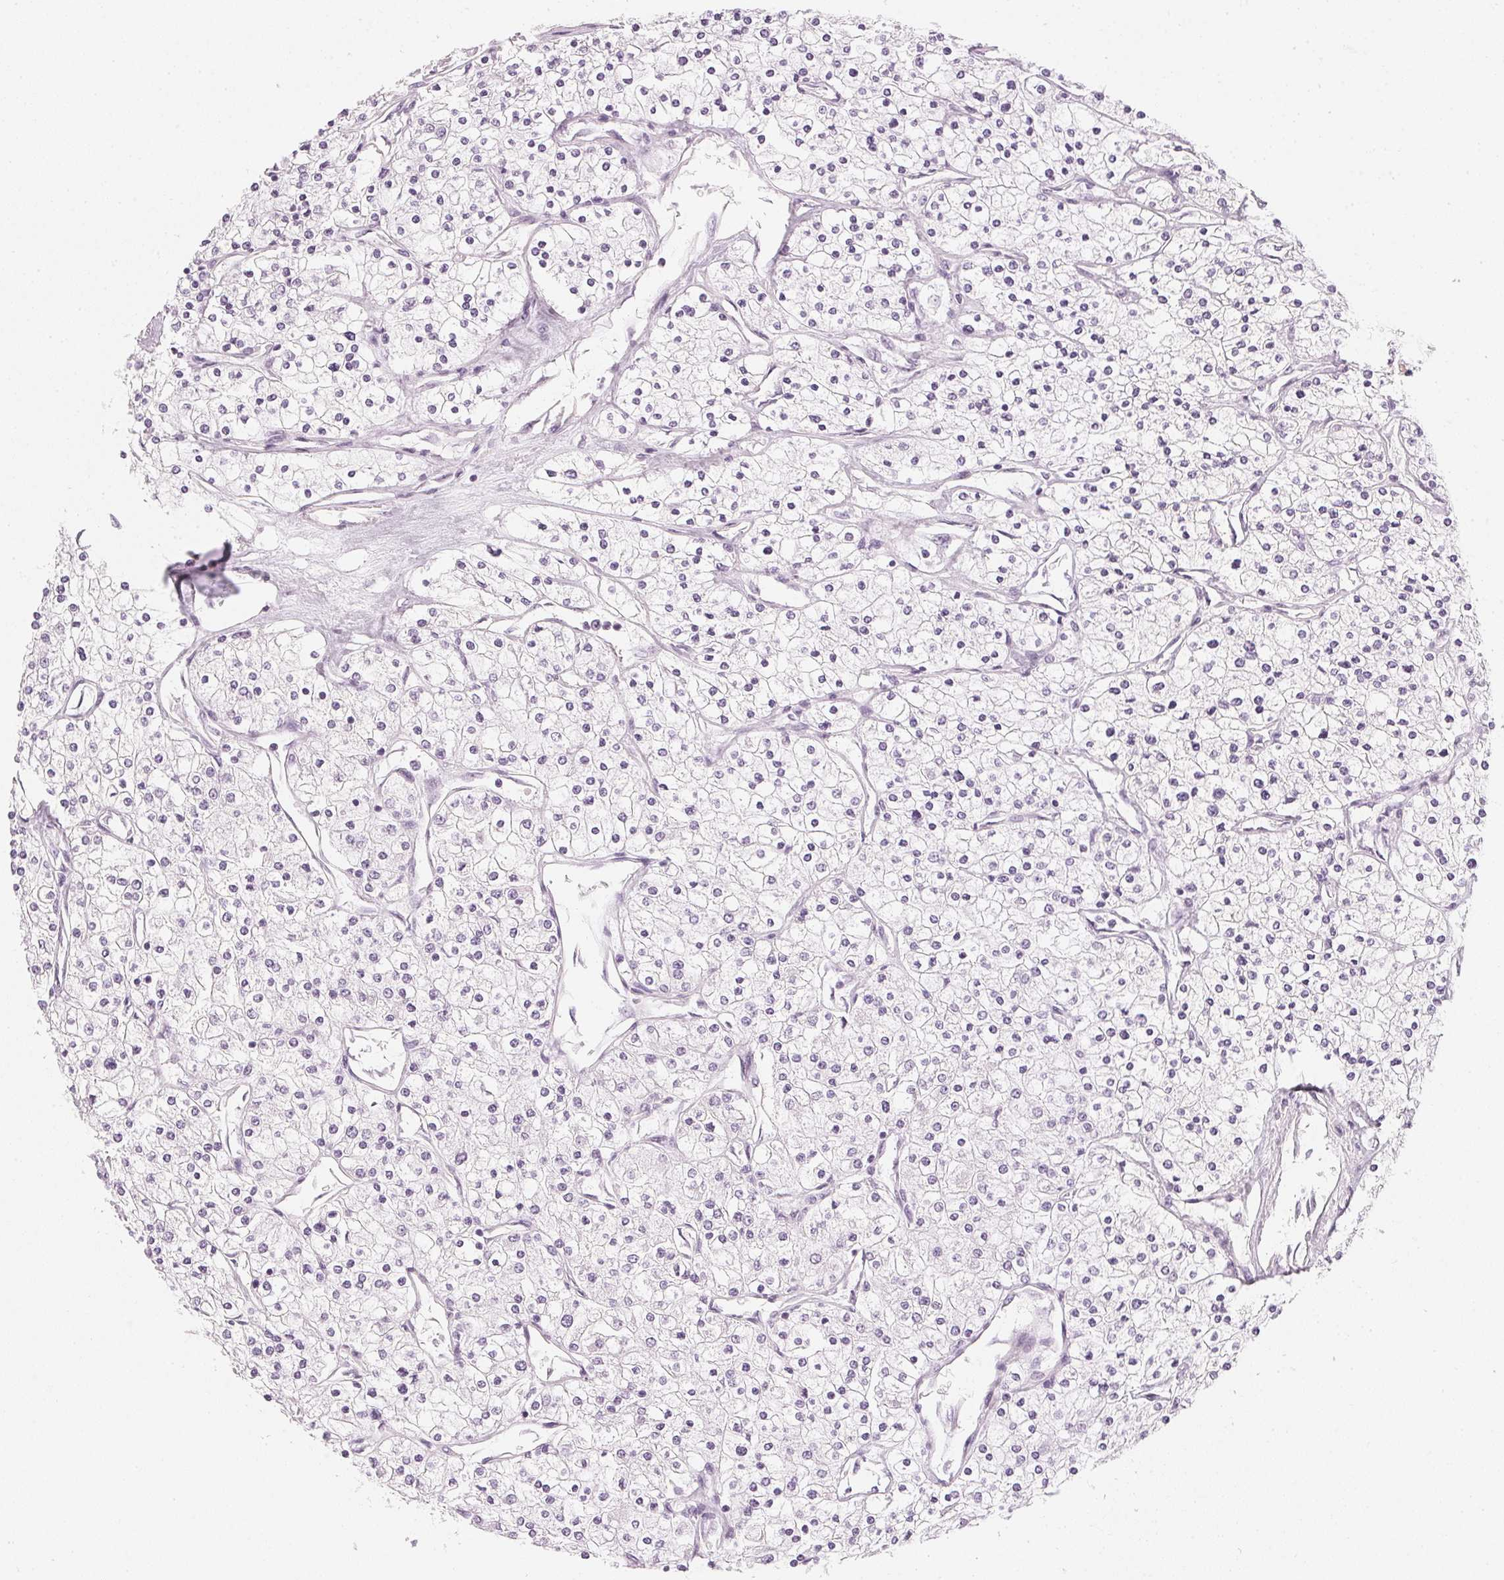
{"staining": {"intensity": "negative", "quantity": "none", "location": "none"}, "tissue": "renal cancer", "cell_type": "Tumor cells", "image_type": "cancer", "snomed": [{"axis": "morphology", "description": "Adenocarcinoma, NOS"}, {"axis": "topography", "description": "Kidney"}], "caption": "Histopathology image shows no significant protein positivity in tumor cells of renal adenocarcinoma. (DAB immunohistochemistry (IHC) visualized using brightfield microscopy, high magnification).", "gene": "CHST4", "patient": {"sex": "male", "age": 80}}